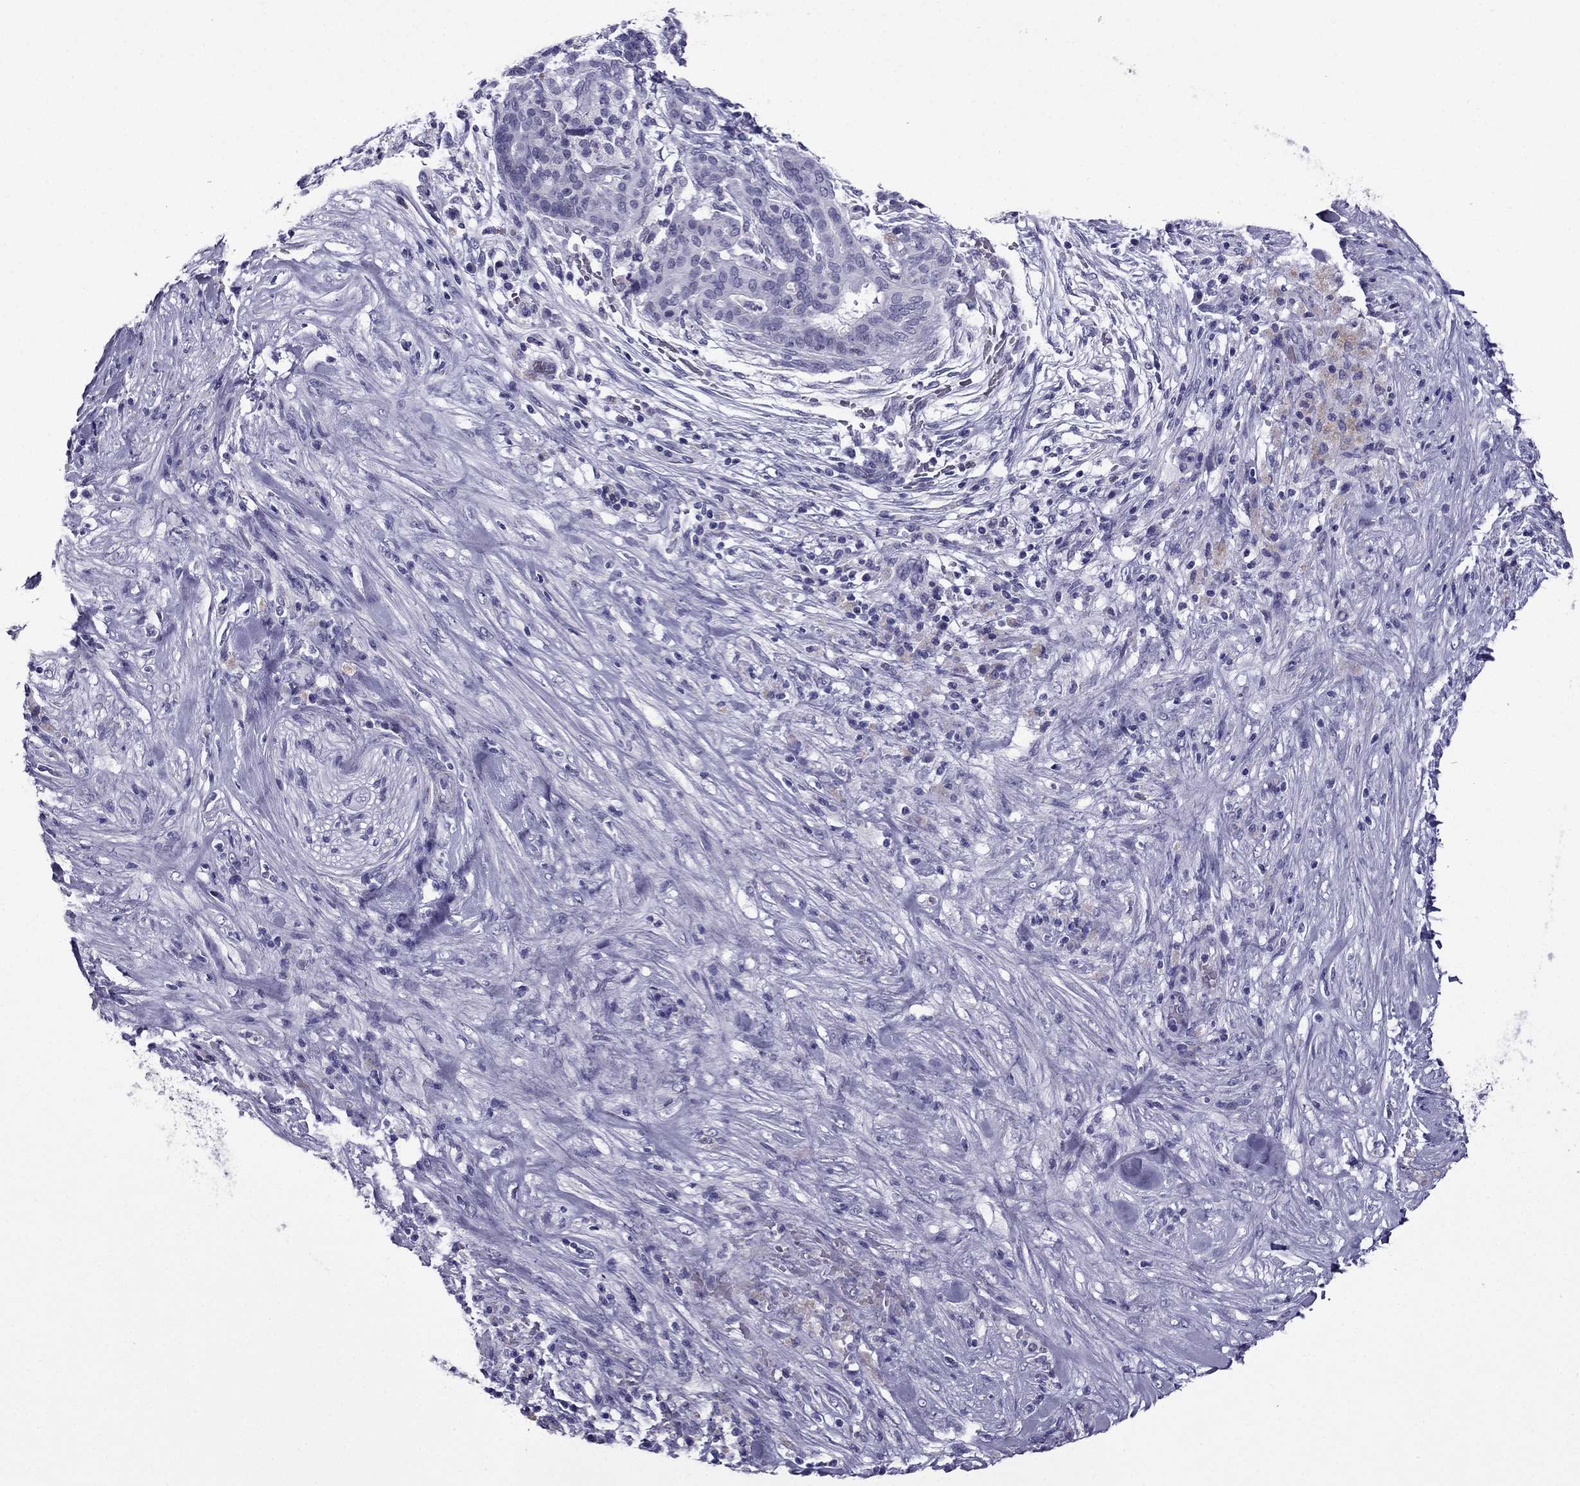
{"staining": {"intensity": "negative", "quantity": "none", "location": "none"}, "tissue": "pancreatic cancer", "cell_type": "Tumor cells", "image_type": "cancer", "snomed": [{"axis": "morphology", "description": "Adenocarcinoma, NOS"}, {"axis": "topography", "description": "Pancreas"}], "caption": "Protein analysis of pancreatic adenocarcinoma reveals no significant expression in tumor cells.", "gene": "MYLK3", "patient": {"sex": "male", "age": 44}}